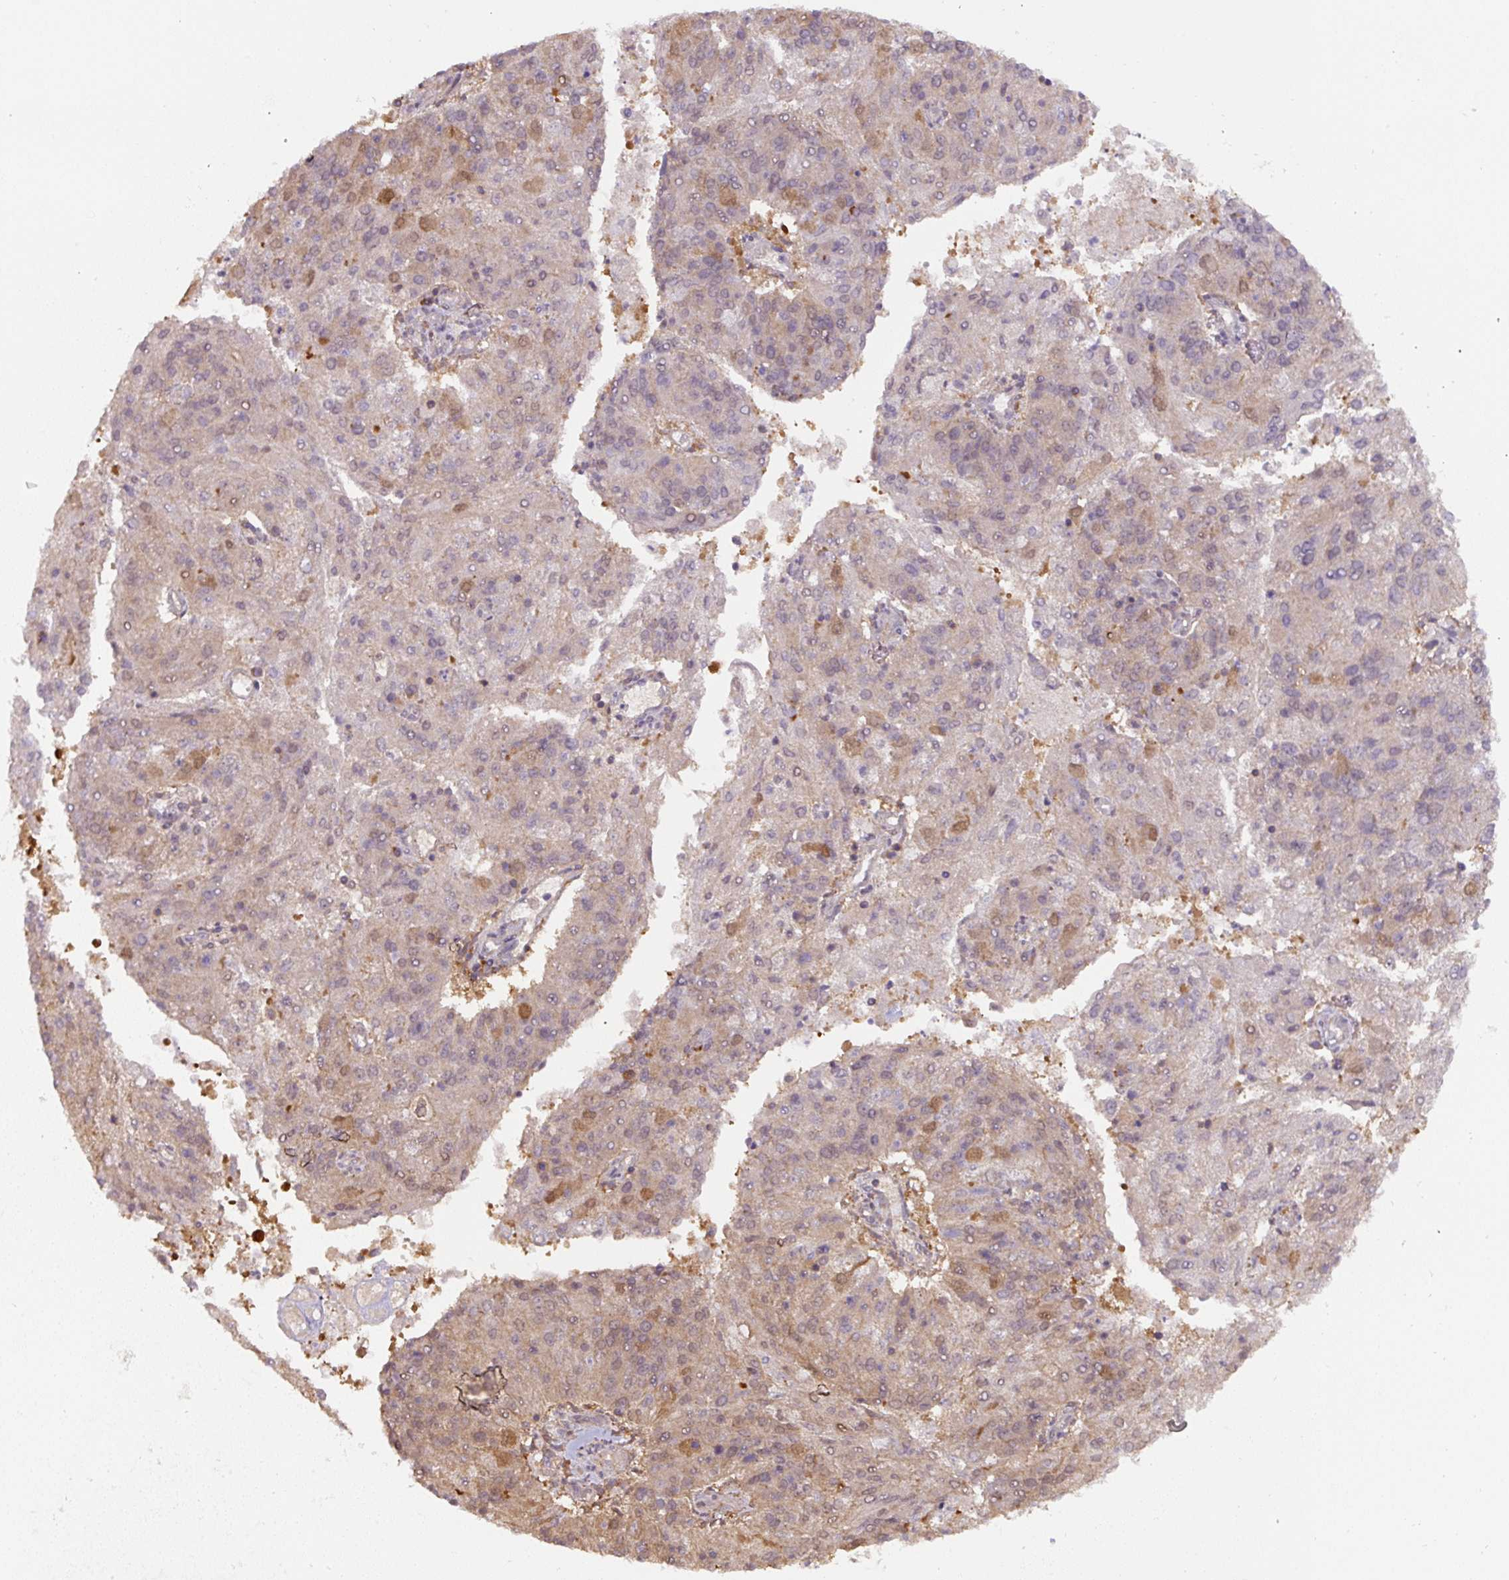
{"staining": {"intensity": "weak", "quantity": "<25%", "location": "cytoplasmic/membranous"}, "tissue": "endometrial cancer", "cell_type": "Tumor cells", "image_type": "cancer", "snomed": [{"axis": "morphology", "description": "Adenocarcinoma, NOS"}, {"axis": "topography", "description": "Endometrium"}], "caption": "Tumor cells are negative for brown protein staining in adenocarcinoma (endometrial). (DAB (3,3'-diaminobenzidine) IHC, high magnification).", "gene": "ST13", "patient": {"sex": "female", "age": 82}}